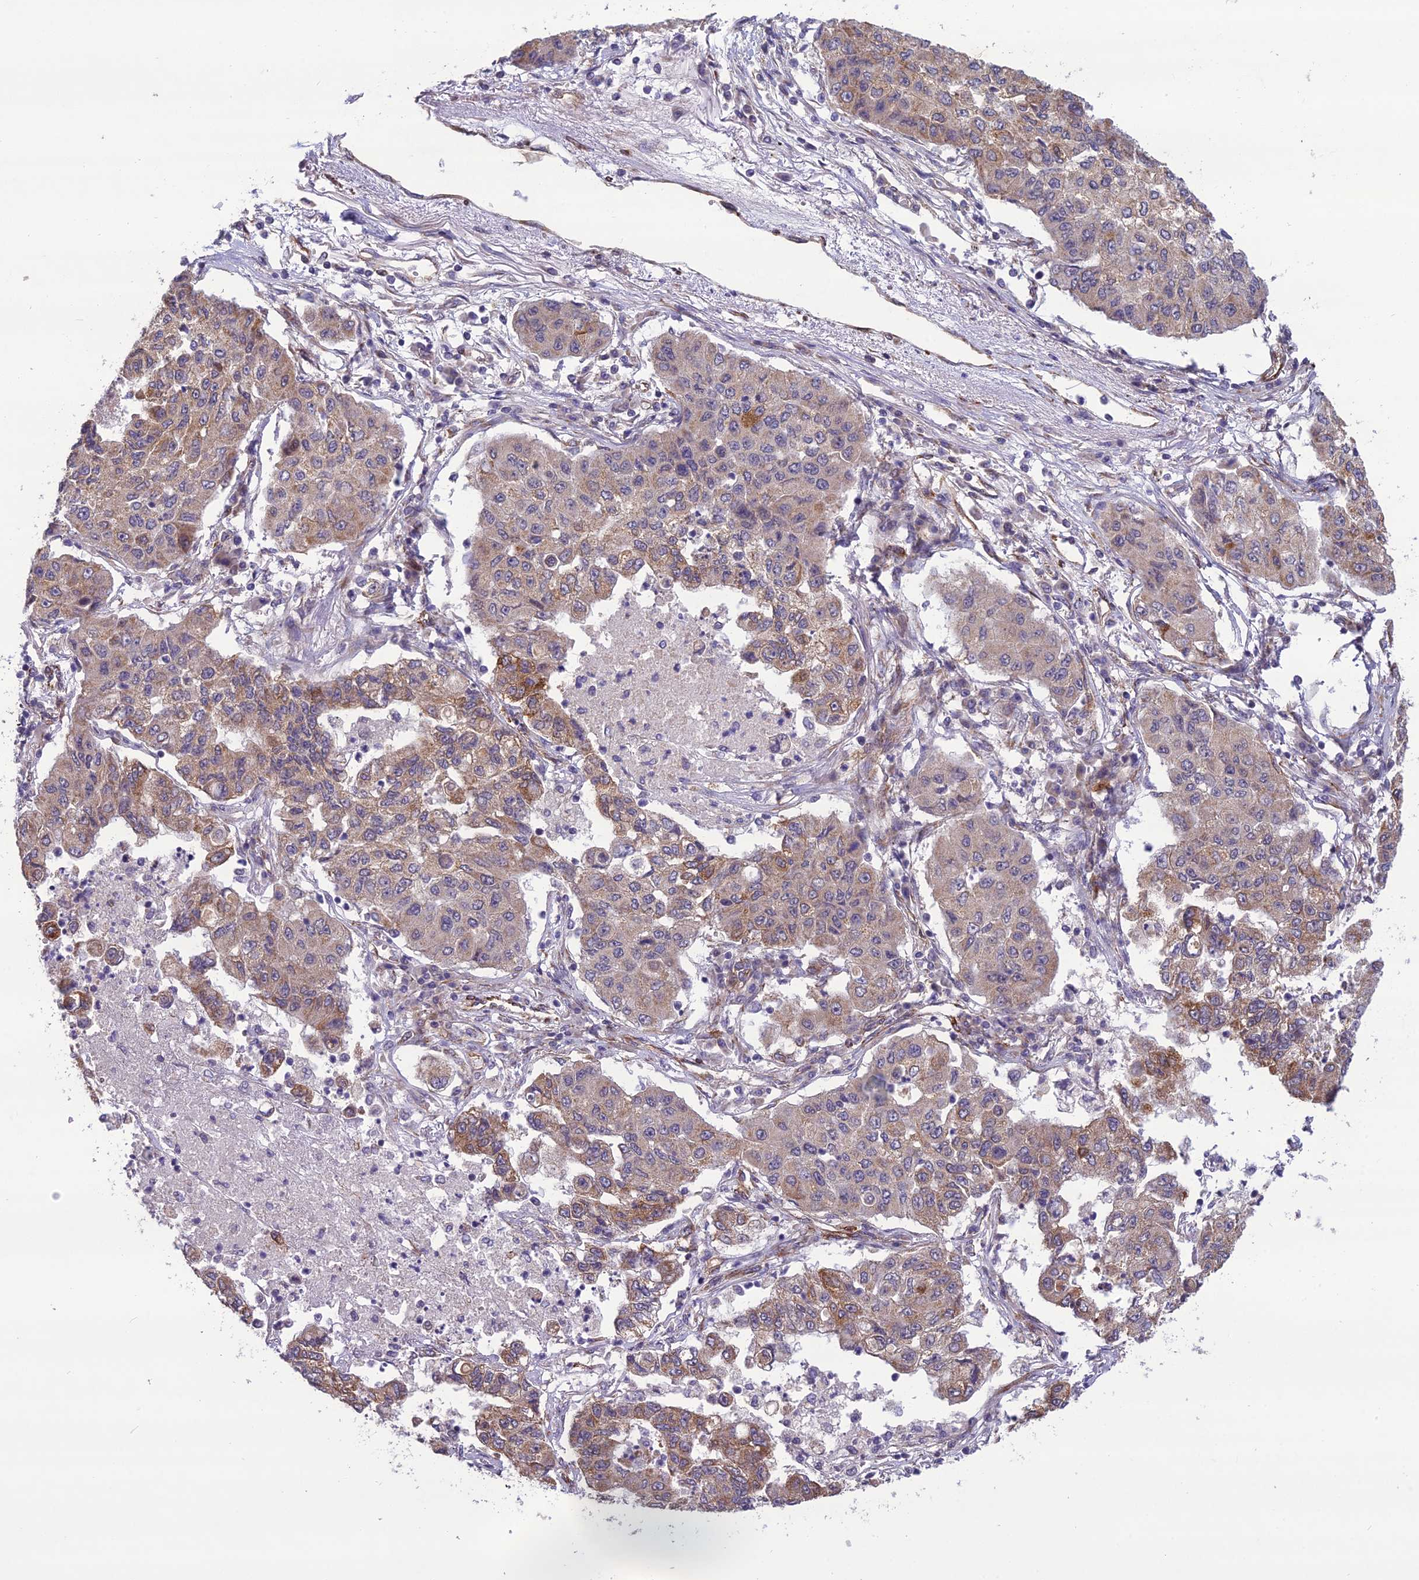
{"staining": {"intensity": "moderate", "quantity": "25%-75%", "location": "cytoplasmic/membranous"}, "tissue": "lung cancer", "cell_type": "Tumor cells", "image_type": "cancer", "snomed": [{"axis": "morphology", "description": "Squamous cell carcinoma, NOS"}, {"axis": "topography", "description": "Lung"}], "caption": "A micrograph showing moderate cytoplasmic/membranous staining in about 25%-75% of tumor cells in squamous cell carcinoma (lung), as visualized by brown immunohistochemical staining.", "gene": "NODAL", "patient": {"sex": "male", "age": 74}}